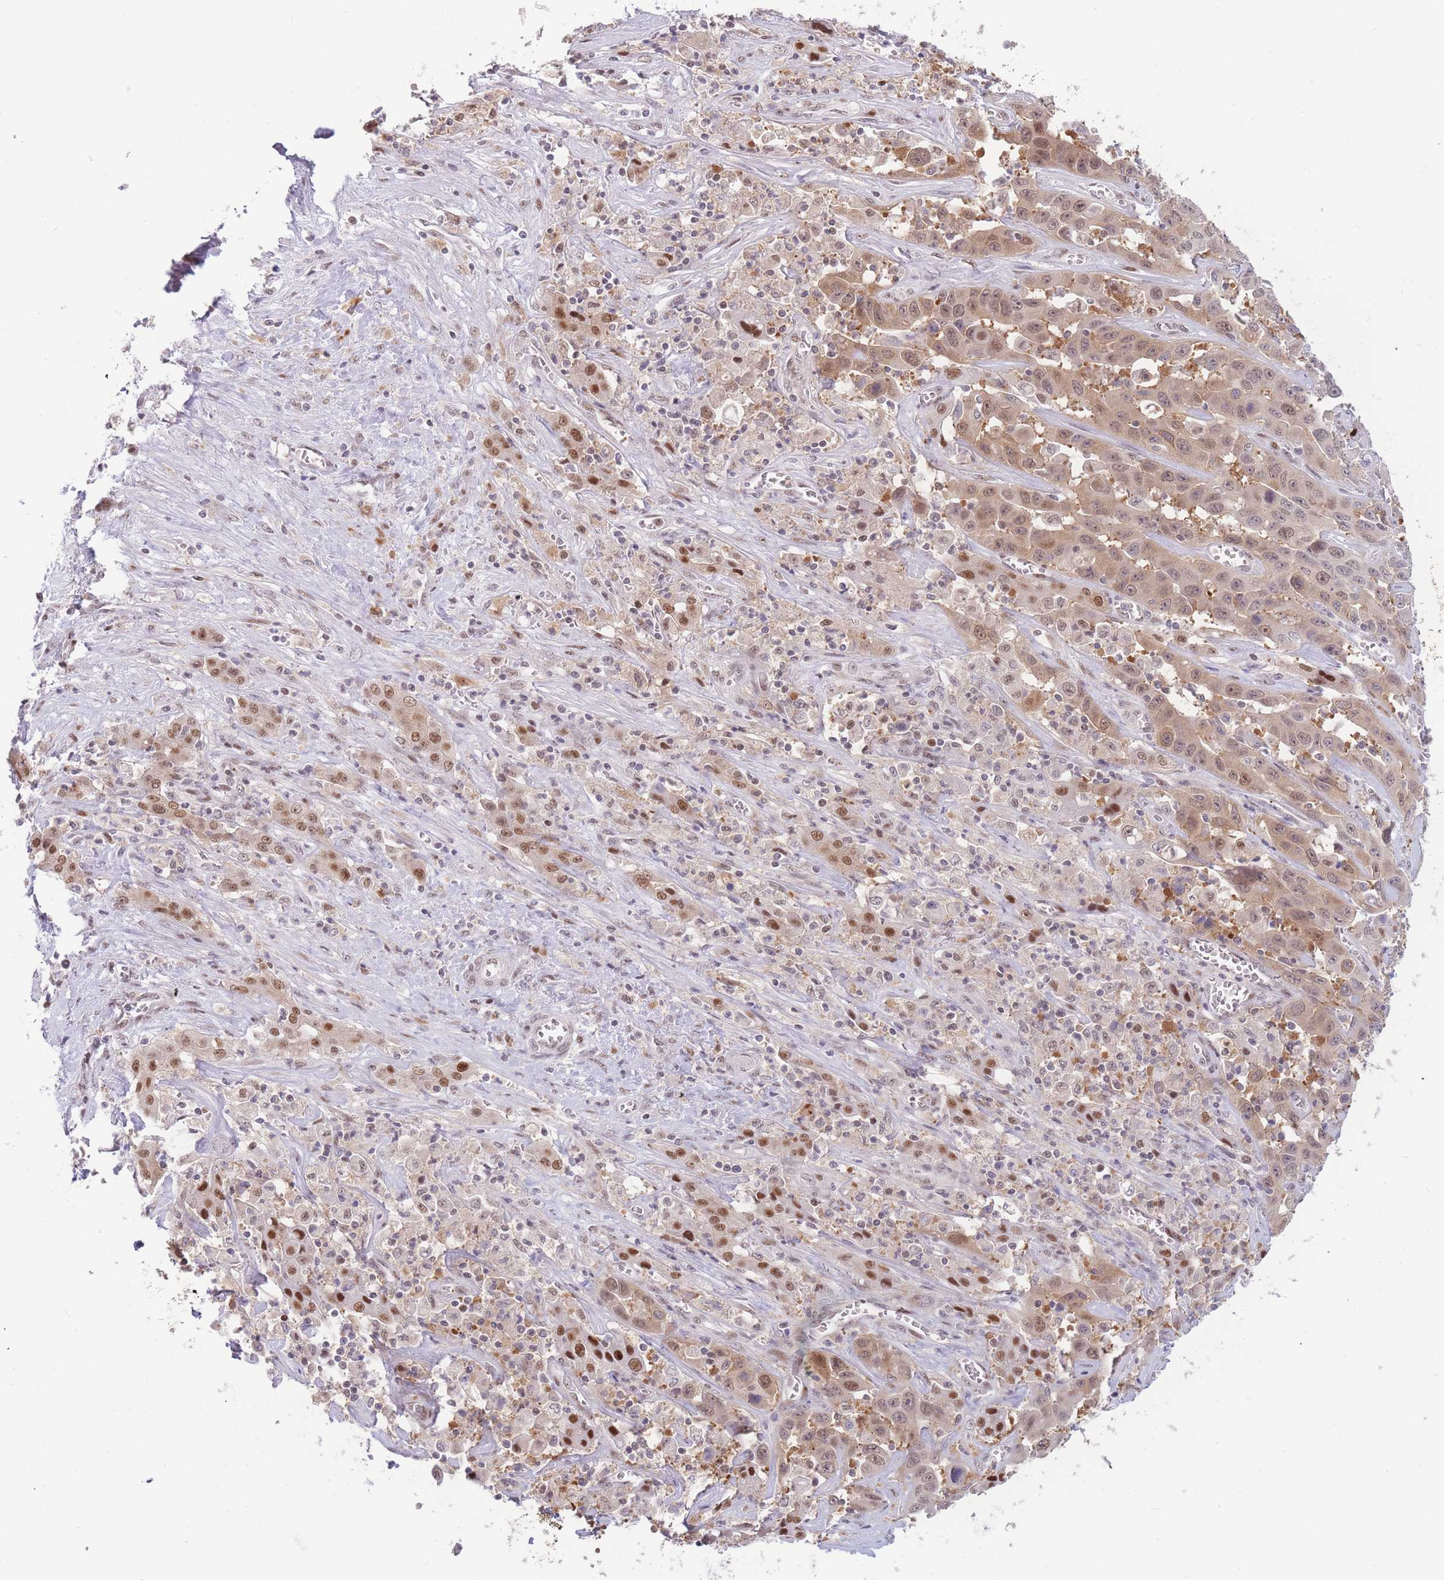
{"staining": {"intensity": "moderate", "quantity": ">75%", "location": "cytoplasmic/membranous,nuclear"}, "tissue": "liver cancer", "cell_type": "Tumor cells", "image_type": "cancer", "snomed": [{"axis": "morphology", "description": "Cholangiocarcinoma"}, {"axis": "topography", "description": "Liver"}], "caption": "Brown immunohistochemical staining in human cholangiocarcinoma (liver) demonstrates moderate cytoplasmic/membranous and nuclear expression in about >75% of tumor cells.", "gene": "DEAF1", "patient": {"sex": "female", "age": 52}}